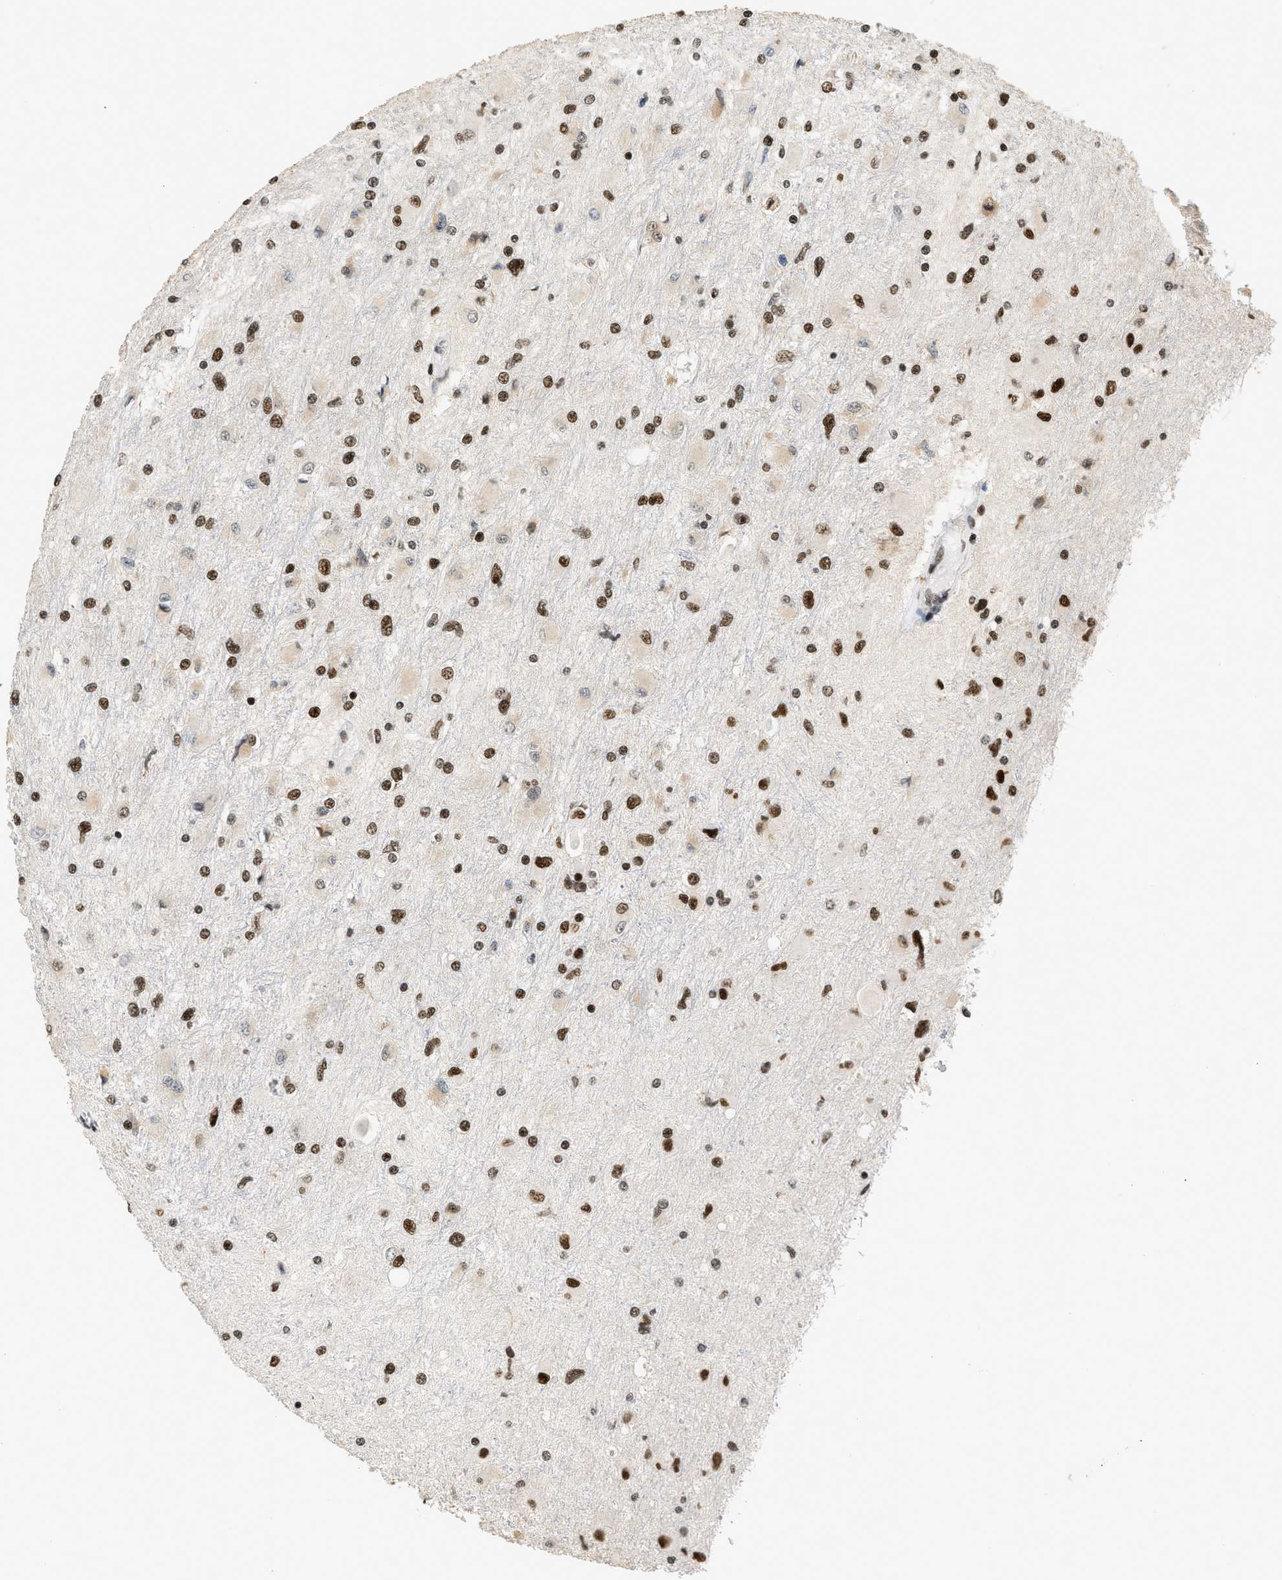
{"staining": {"intensity": "strong", "quantity": ">75%", "location": "nuclear"}, "tissue": "glioma", "cell_type": "Tumor cells", "image_type": "cancer", "snomed": [{"axis": "morphology", "description": "Glioma, malignant, High grade"}, {"axis": "topography", "description": "Cerebral cortex"}], "caption": "A histopathology image of human malignant glioma (high-grade) stained for a protein exhibits strong nuclear brown staining in tumor cells. (Stains: DAB in brown, nuclei in blue, Microscopy: brightfield microscopy at high magnification).", "gene": "SMARCB1", "patient": {"sex": "female", "age": 36}}